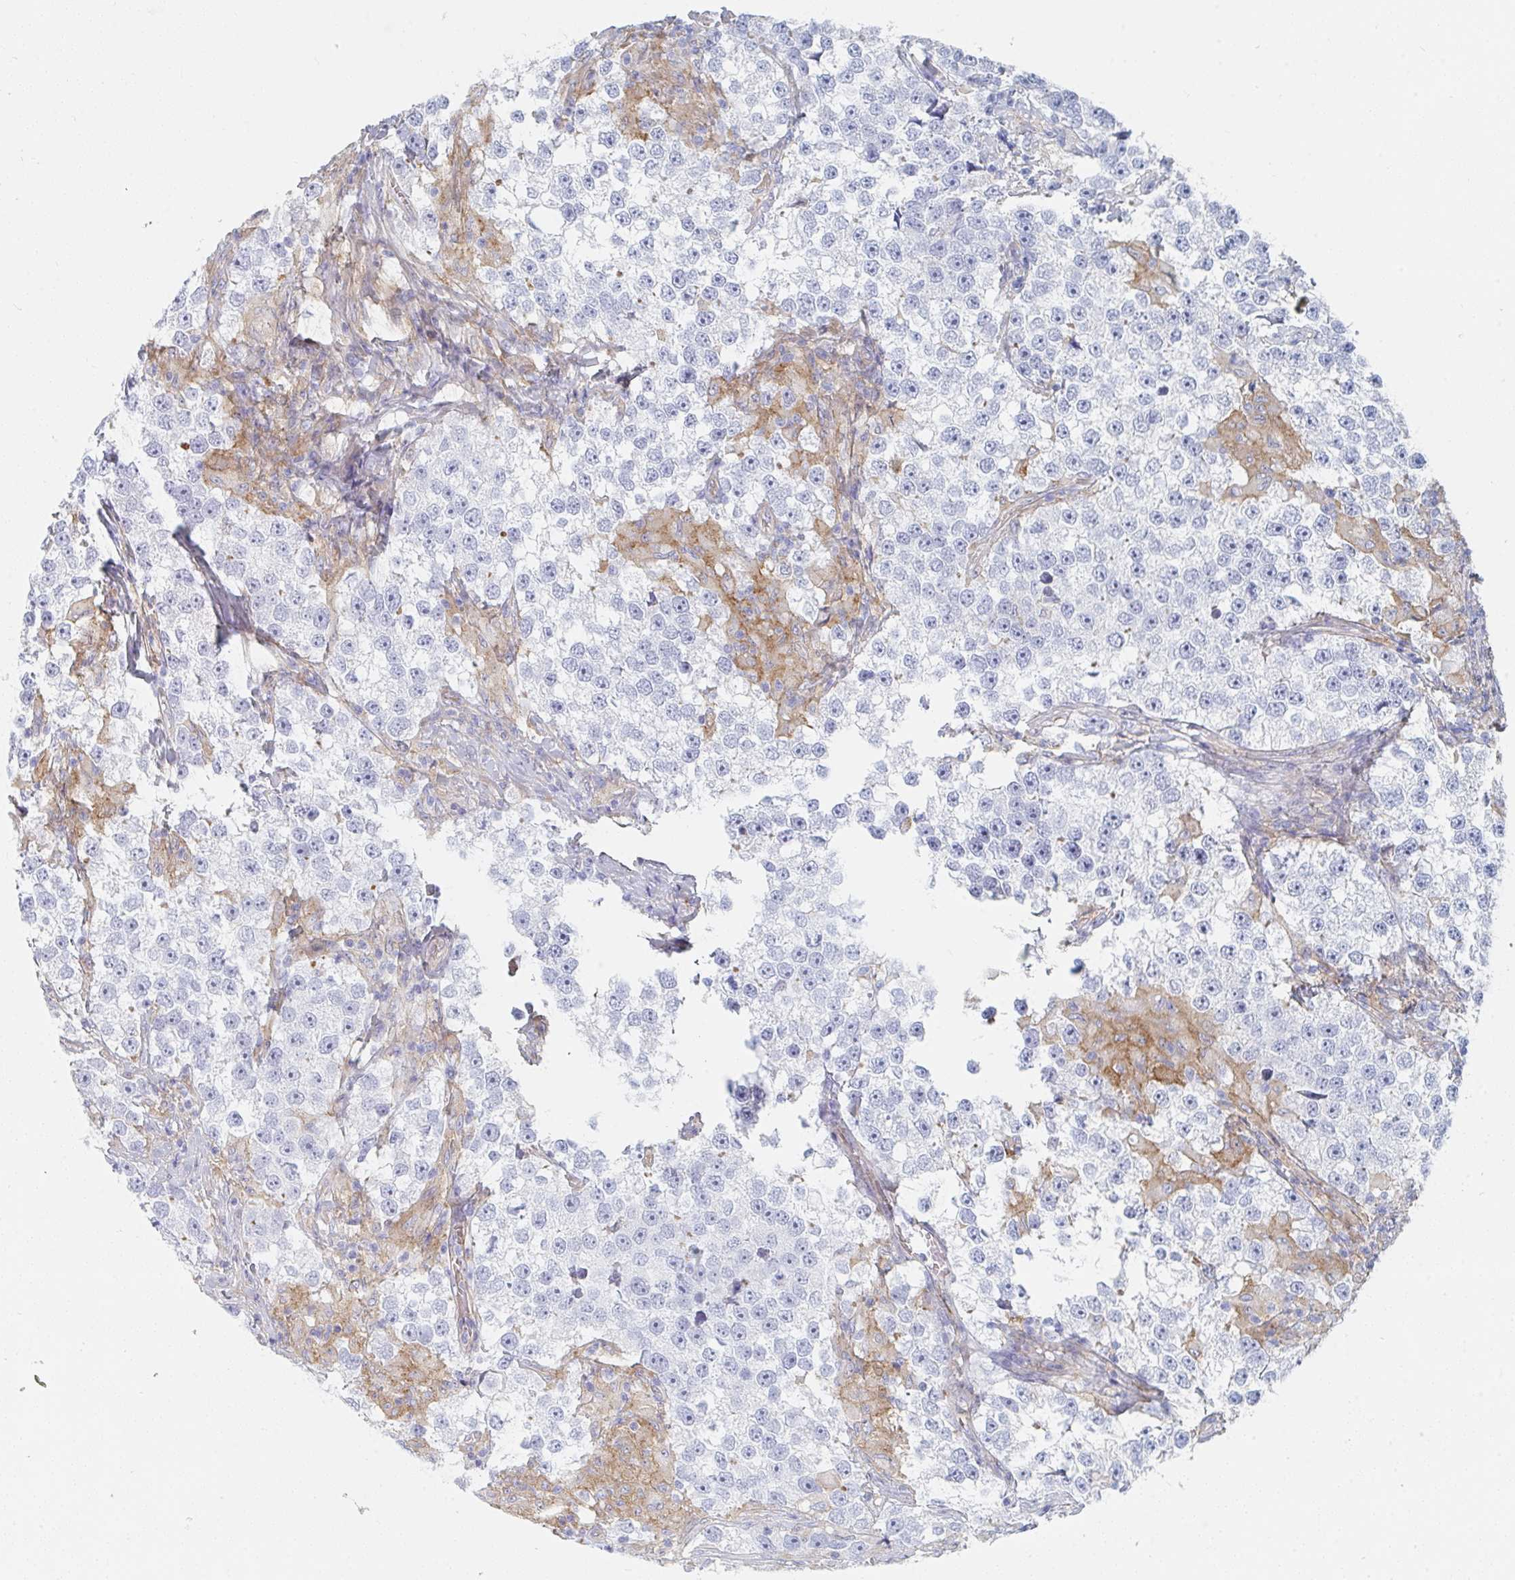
{"staining": {"intensity": "negative", "quantity": "none", "location": "none"}, "tissue": "testis cancer", "cell_type": "Tumor cells", "image_type": "cancer", "snomed": [{"axis": "morphology", "description": "Seminoma, NOS"}, {"axis": "topography", "description": "Testis"}], "caption": "High magnification brightfield microscopy of testis seminoma stained with DAB (brown) and counterstained with hematoxylin (blue): tumor cells show no significant expression. (Brightfield microscopy of DAB IHC at high magnification).", "gene": "DAB2", "patient": {"sex": "male", "age": 46}}